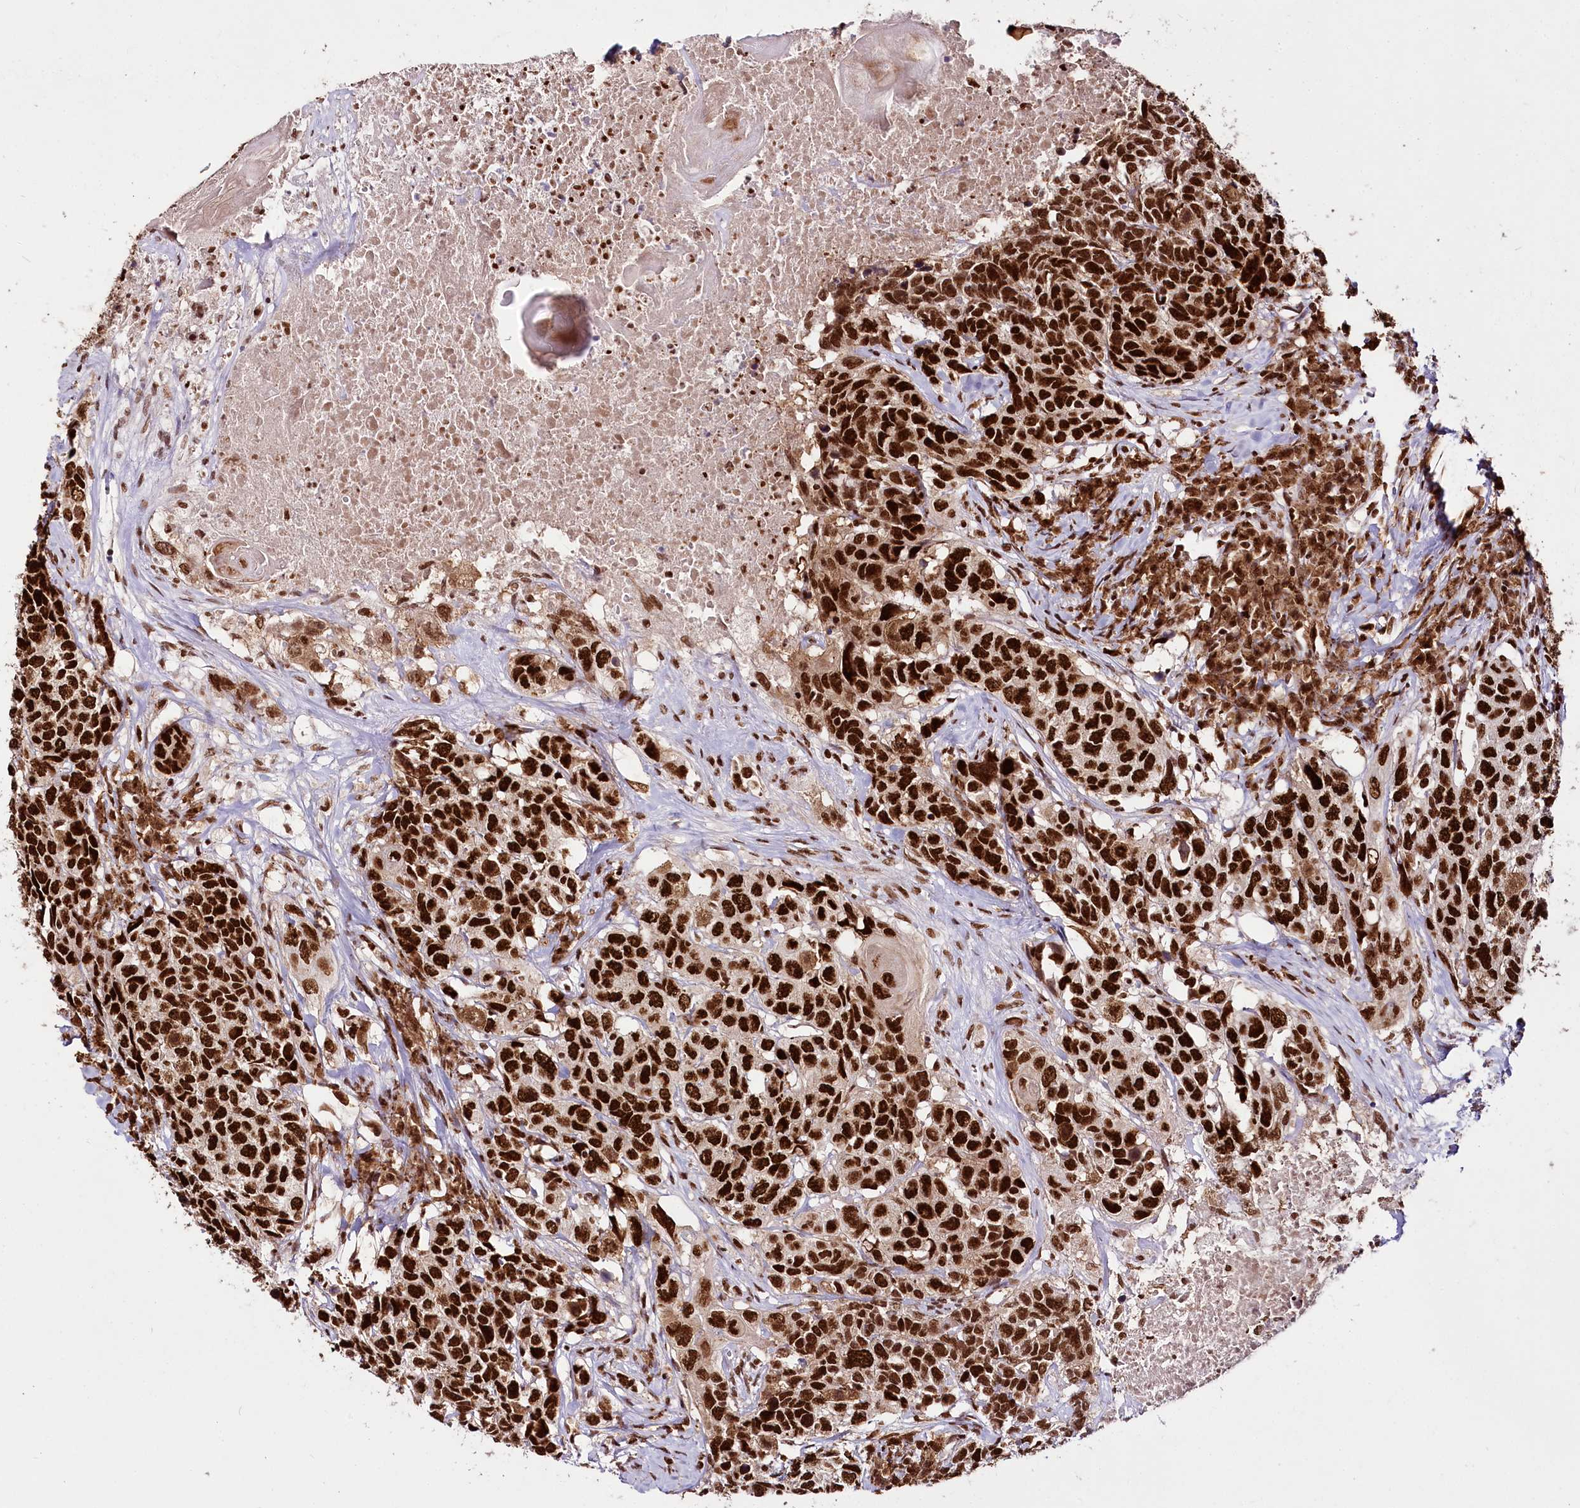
{"staining": {"intensity": "strong", "quantity": ">75%", "location": "nuclear"}, "tissue": "head and neck cancer", "cell_type": "Tumor cells", "image_type": "cancer", "snomed": [{"axis": "morphology", "description": "Squamous cell carcinoma, NOS"}, {"axis": "topography", "description": "Head-Neck"}], "caption": "Head and neck cancer tissue reveals strong nuclear staining in about >75% of tumor cells", "gene": "SMARCE1", "patient": {"sex": "male", "age": 66}}